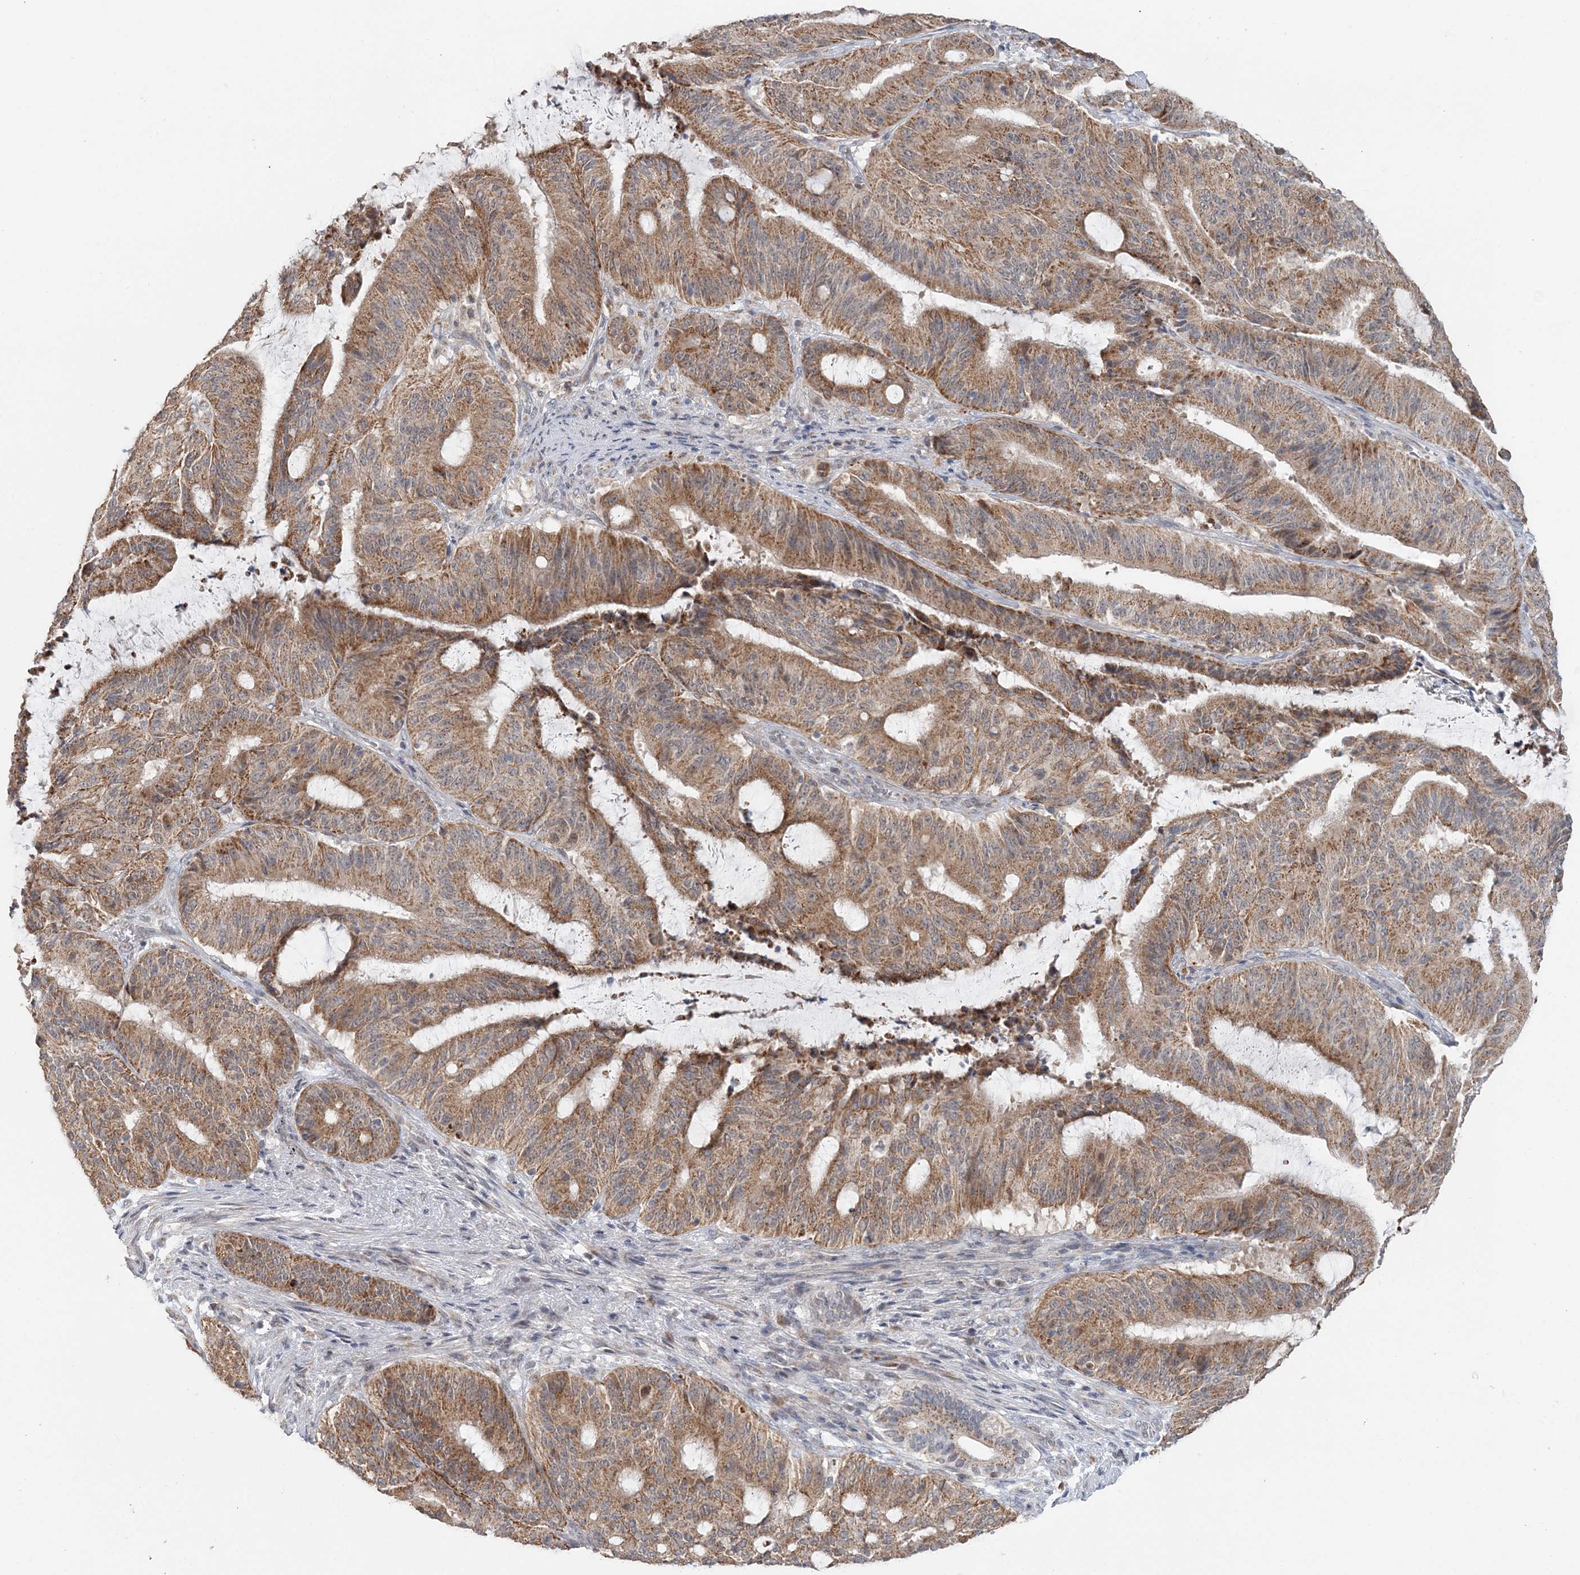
{"staining": {"intensity": "moderate", "quantity": ">75%", "location": "cytoplasmic/membranous"}, "tissue": "liver cancer", "cell_type": "Tumor cells", "image_type": "cancer", "snomed": [{"axis": "morphology", "description": "Normal tissue, NOS"}, {"axis": "morphology", "description": "Cholangiocarcinoma"}, {"axis": "topography", "description": "Liver"}, {"axis": "topography", "description": "Peripheral nerve tissue"}], "caption": "Moderate cytoplasmic/membranous expression is appreciated in about >75% of tumor cells in liver cancer (cholangiocarcinoma). Using DAB (brown) and hematoxylin (blue) stains, captured at high magnification using brightfield microscopy.", "gene": "RNF150", "patient": {"sex": "female", "age": 73}}